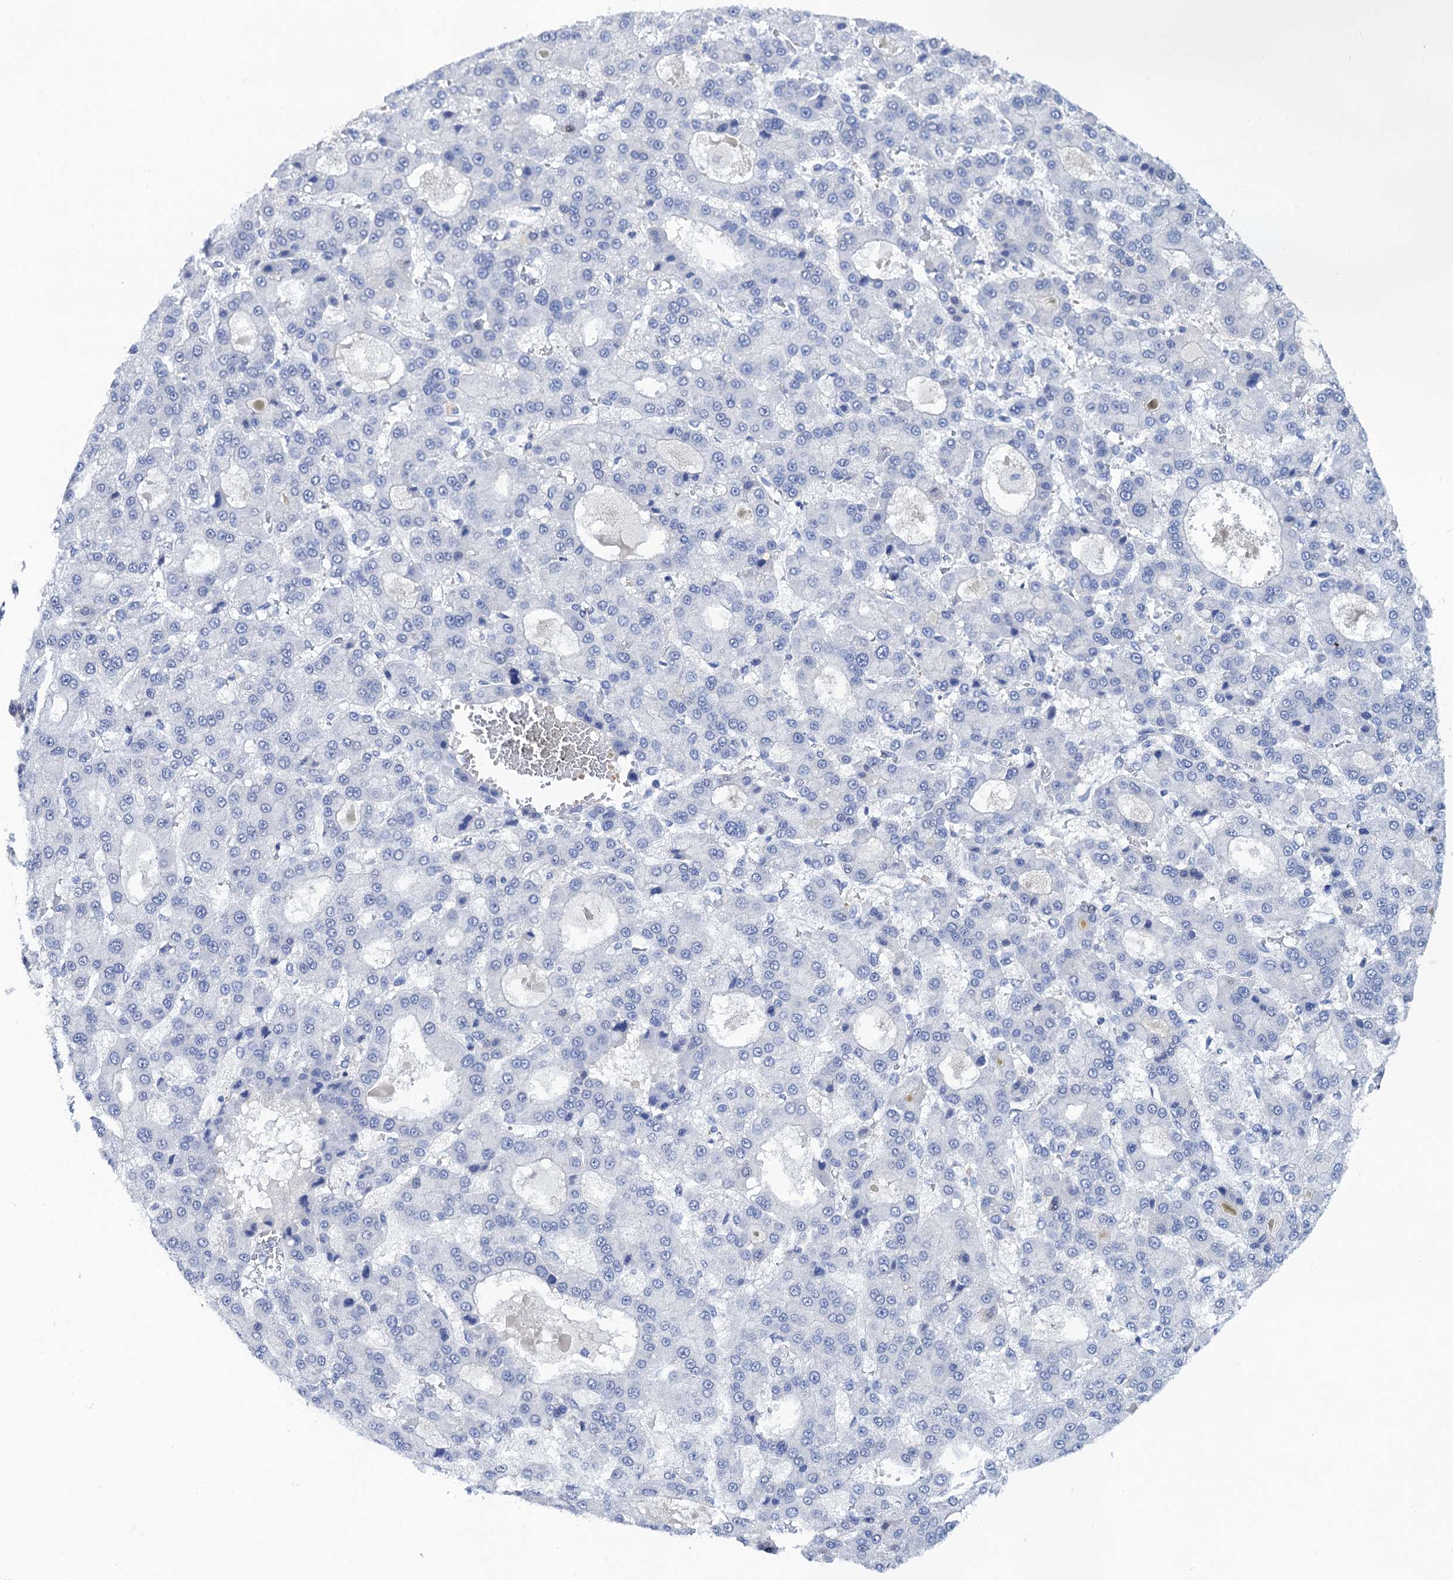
{"staining": {"intensity": "negative", "quantity": "none", "location": "none"}, "tissue": "liver cancer", "cell_type": "Tumor cells", "image_type": "cancer", "snomed": [{"axis": "morphology", "description": "Carcinoma, Hepatocellular, NOS"}, {"axis": "topography", "description": "Liver"}], "caption": "Tumor cells show no significant positivity in liver cancer.", "gene": "LYPD3", "patient": {"sex": "male", "age": 70}}